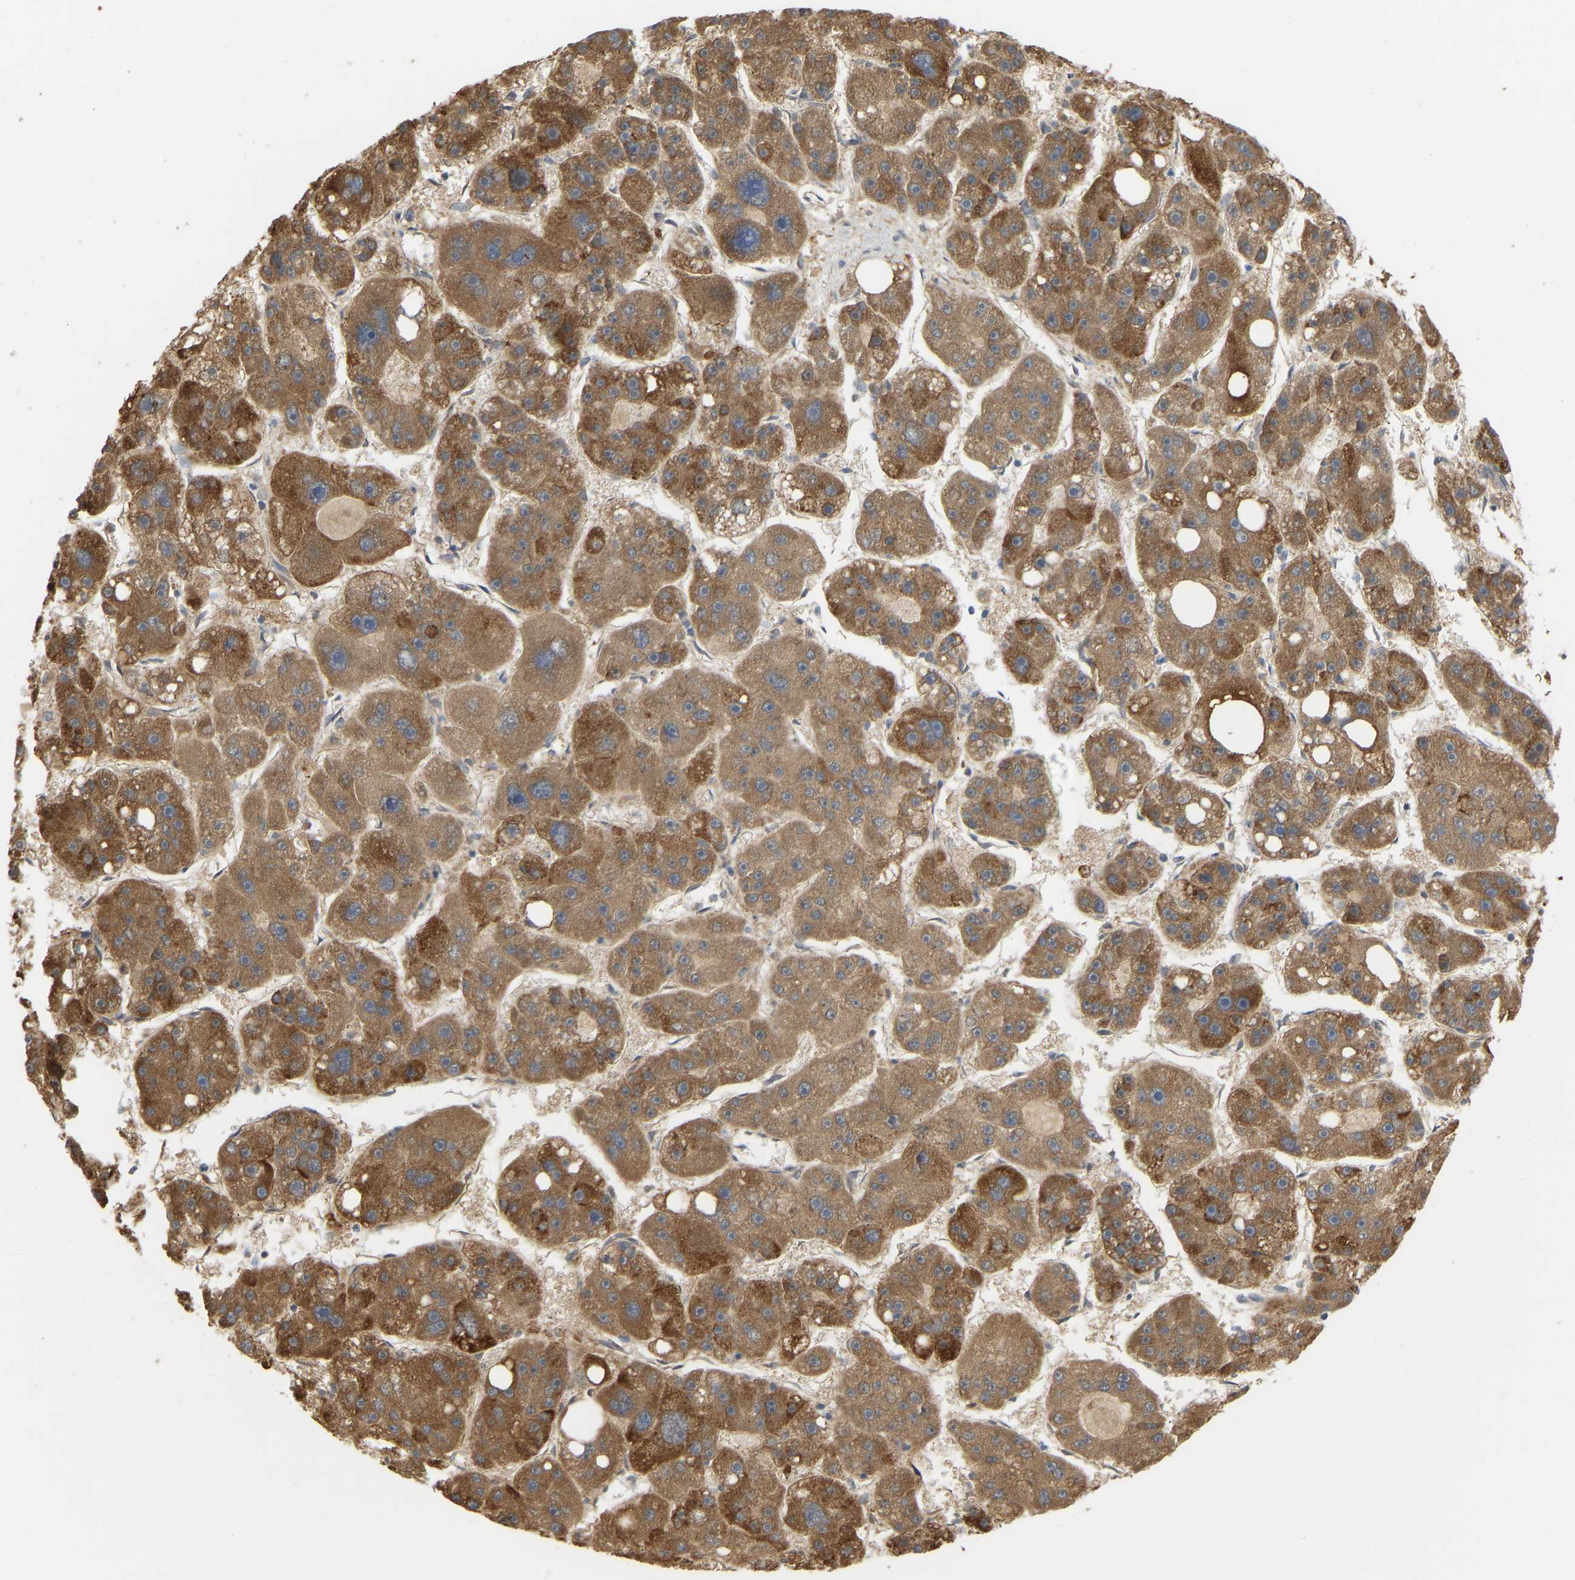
{"staining": {"intensity": "moderate", "quantity": ">75%", "location": "cytoplasmic/membranous"}, "tissue": "liver cancer", "cell_type": "Tumor cells", "image_type": "cancer", "snomed": [{"axis": "morphology", "description": "Carcinoma, Hepatocellular, NOS"}, {"axis": "topography", "description": "Liver"}], "caption": "A histopathology image of liver hepatocellular carcinoma stained for a protein shows moderate cytoplasmic/membranous brown staining in tumor cells.", "gene": "BEND3", "patient": {"sex": "female", "age": 61}}